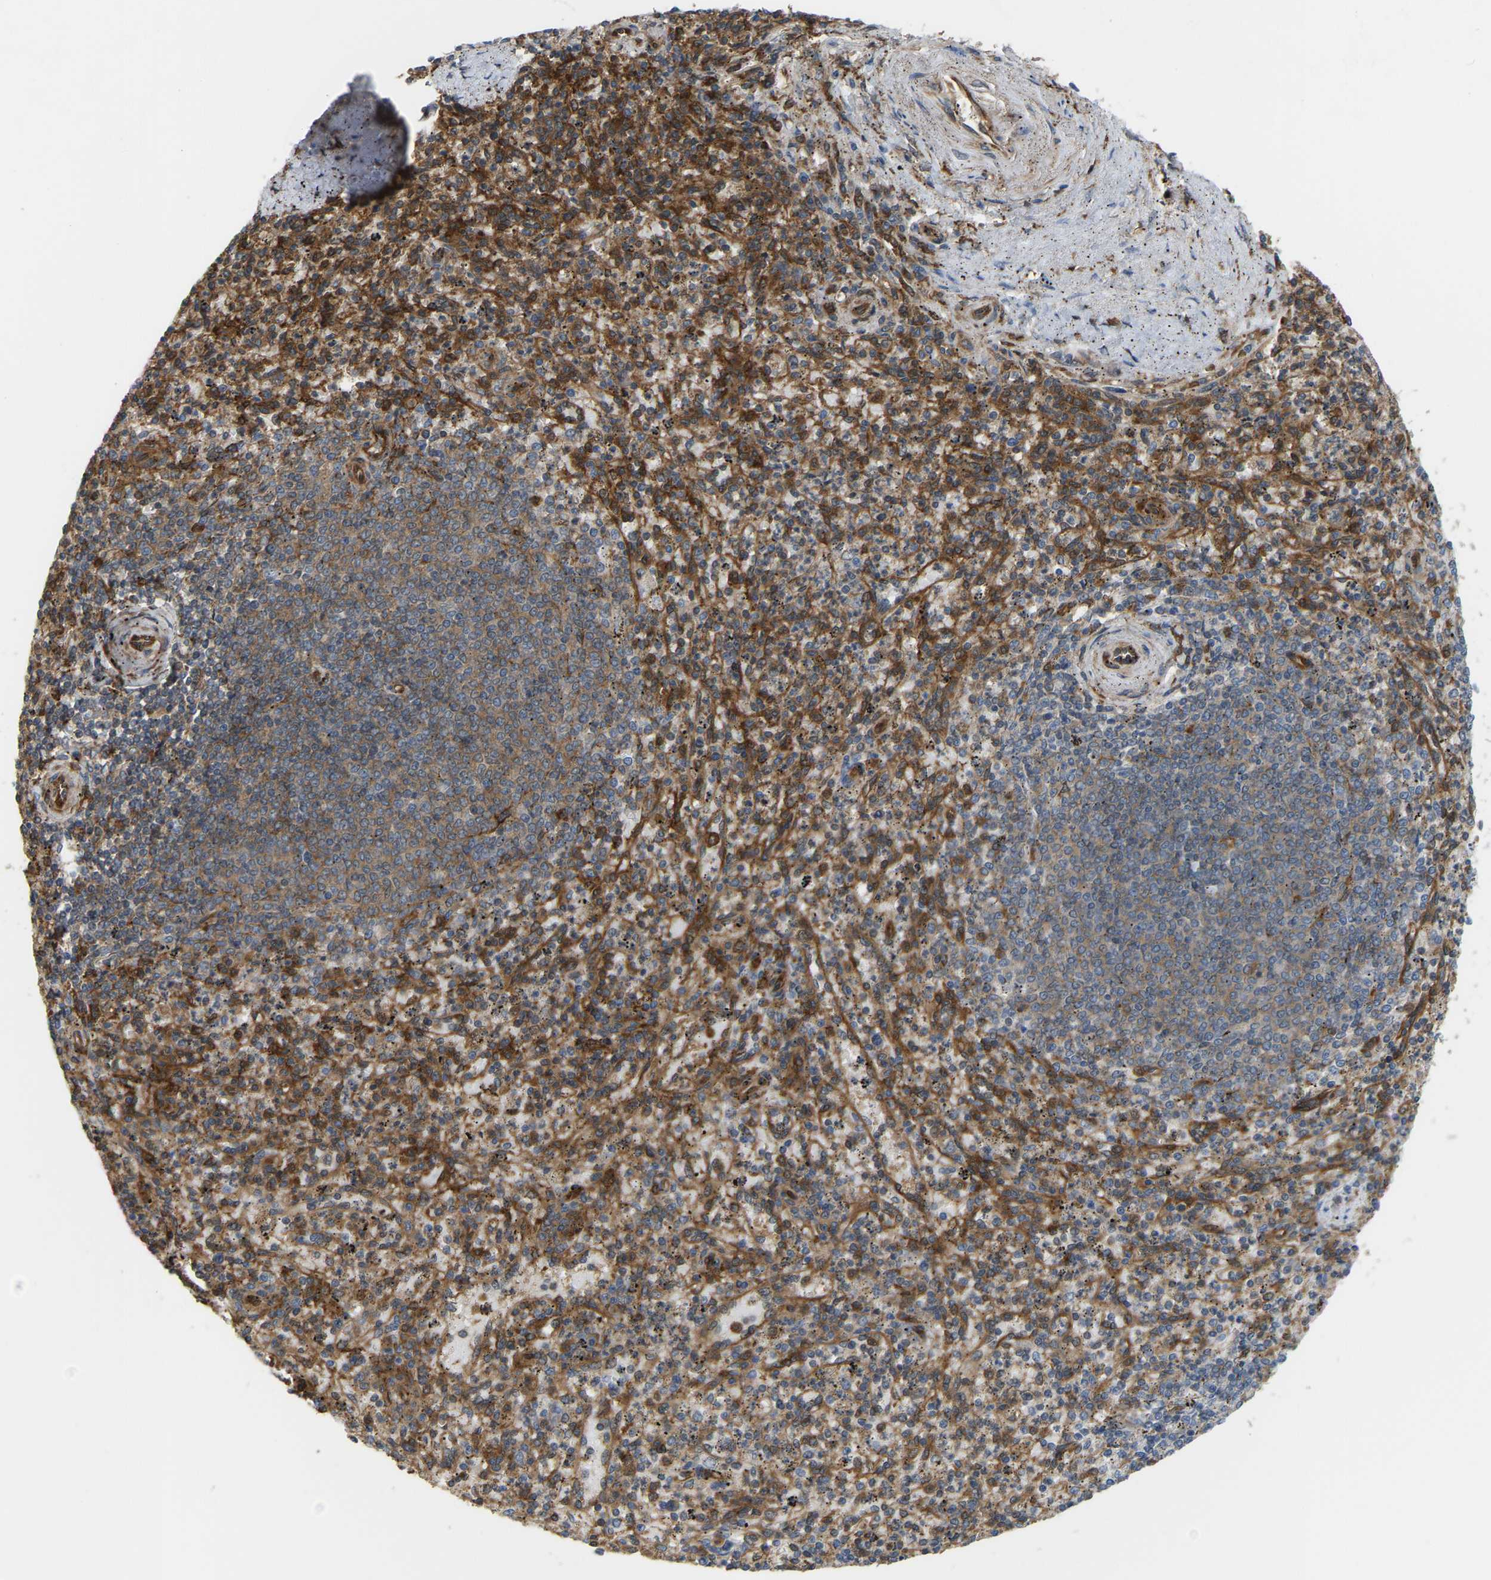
{"staining": {"intensity": "strong", "quantity": "25%-75%", "location": "cytoplasmic/membranous"}, "tissue": "spleen", "cell_type": "Cells in red pulp", "image_type": "normal", "snomed": [{"axis": "morphology", "description": "Normal tissue, NOS"}, {"axis": "topography", "description": "Spleen"}], "caption": "Cells in red pulp demonstrate high levels of strong cytoplasmic/membranous staining in about 25%-75% of cells in benign human spleen. The protein of interest is shown in brown color, while the nuclei are stained blue.", "gene": "PICALM", "patient": {"sex": "male", "age": 72}}